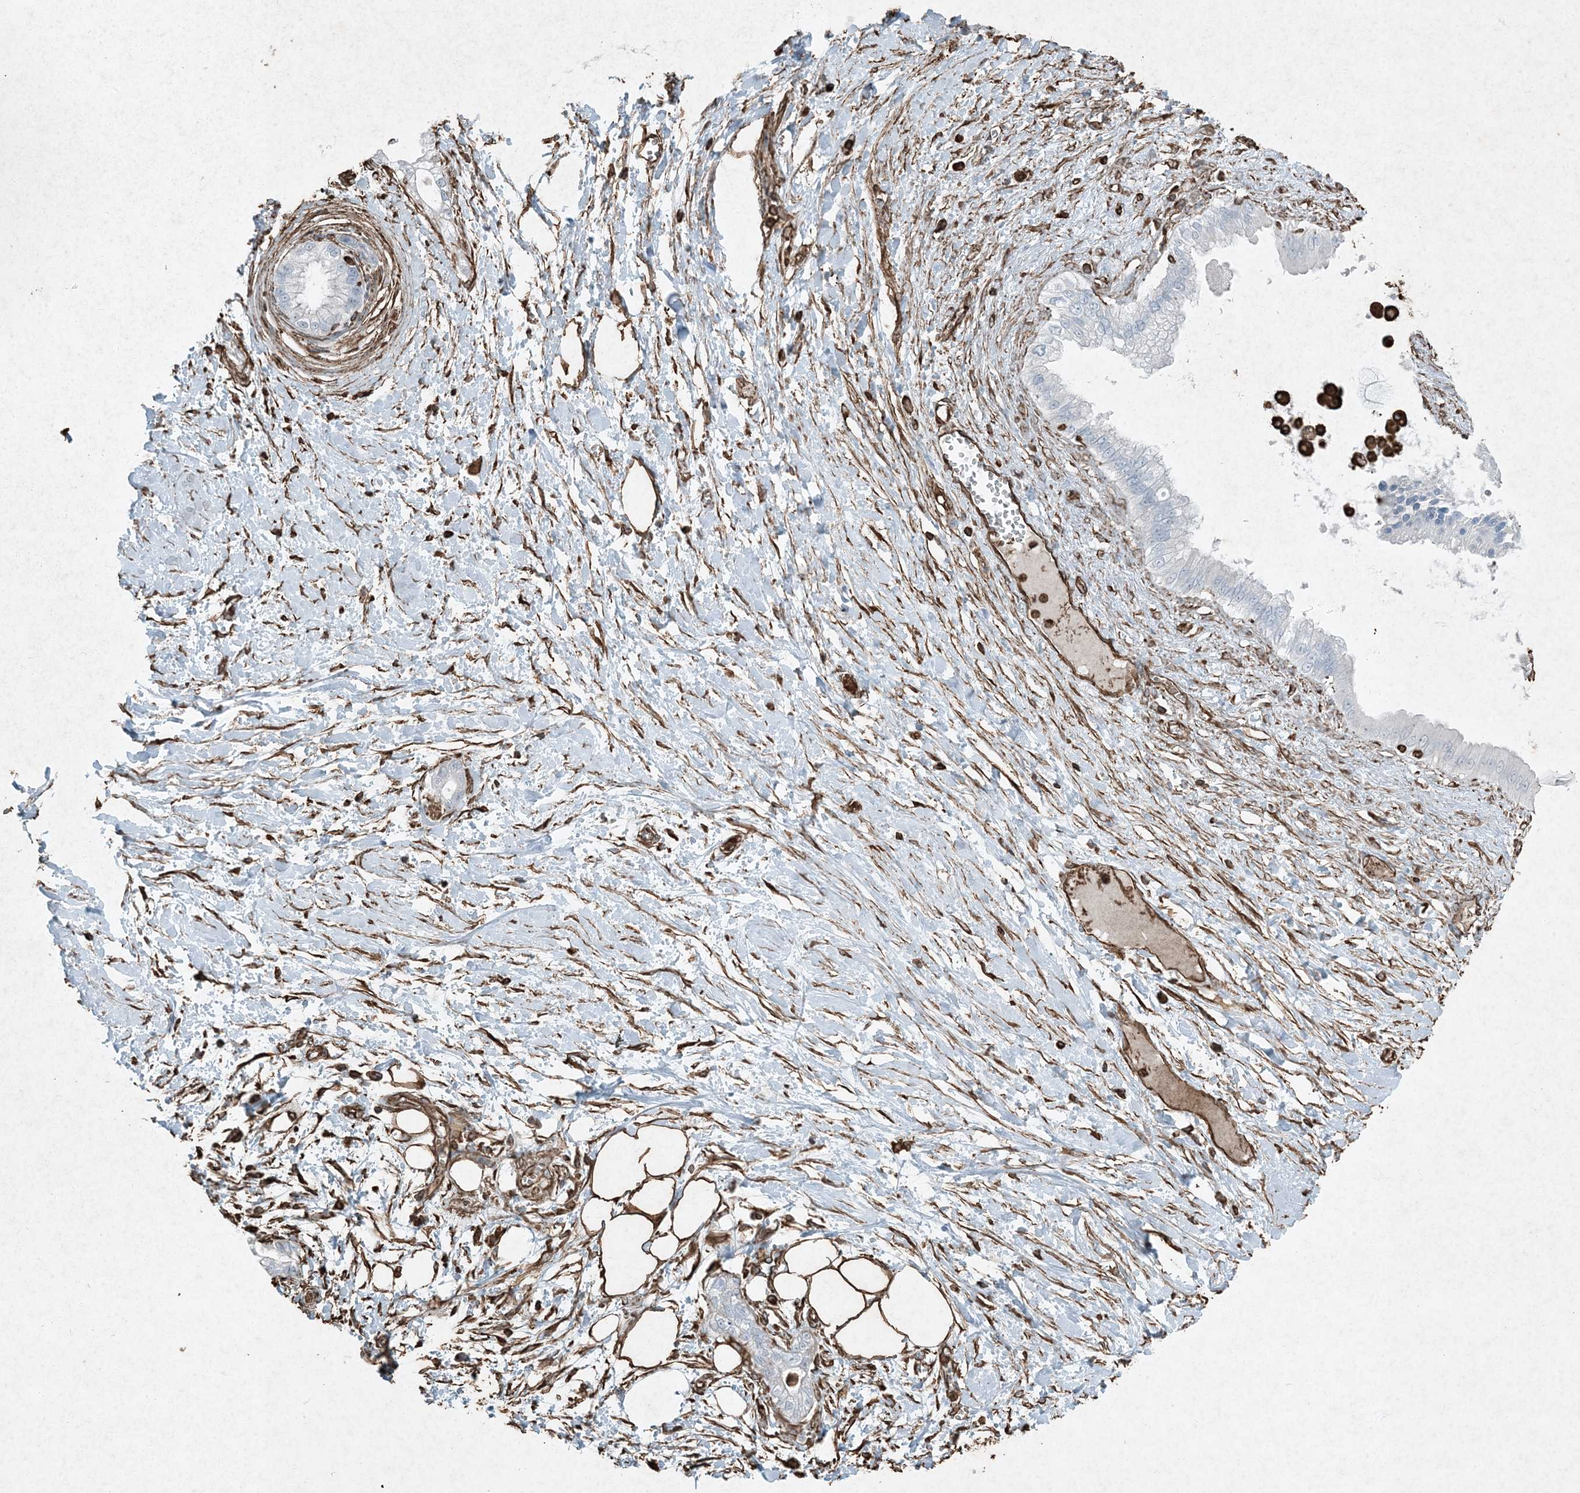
{"staining": {"intensity": "negative", "quantity": "none", "location": "none"}, "tissue": "pancreatic cancer", "cell_type": "Tumor cells", "image_type": "cancer", "snomed": [{"axis": "morphology", "description": "Adenocarcinoma, NOS"}, {"axis": "topography", "description": "Pancreas"}], "caption": "The photomicrograph displays no staining of tumor cells in pancreatic cancer (adenocarcinoma). (DAB (3,3'-diaminobenzidine) immunohistochemistry visualized using brightfield microscopy, high magnification).", "gene": "RYK", "patient": {"sex": "male", "age": 68}}